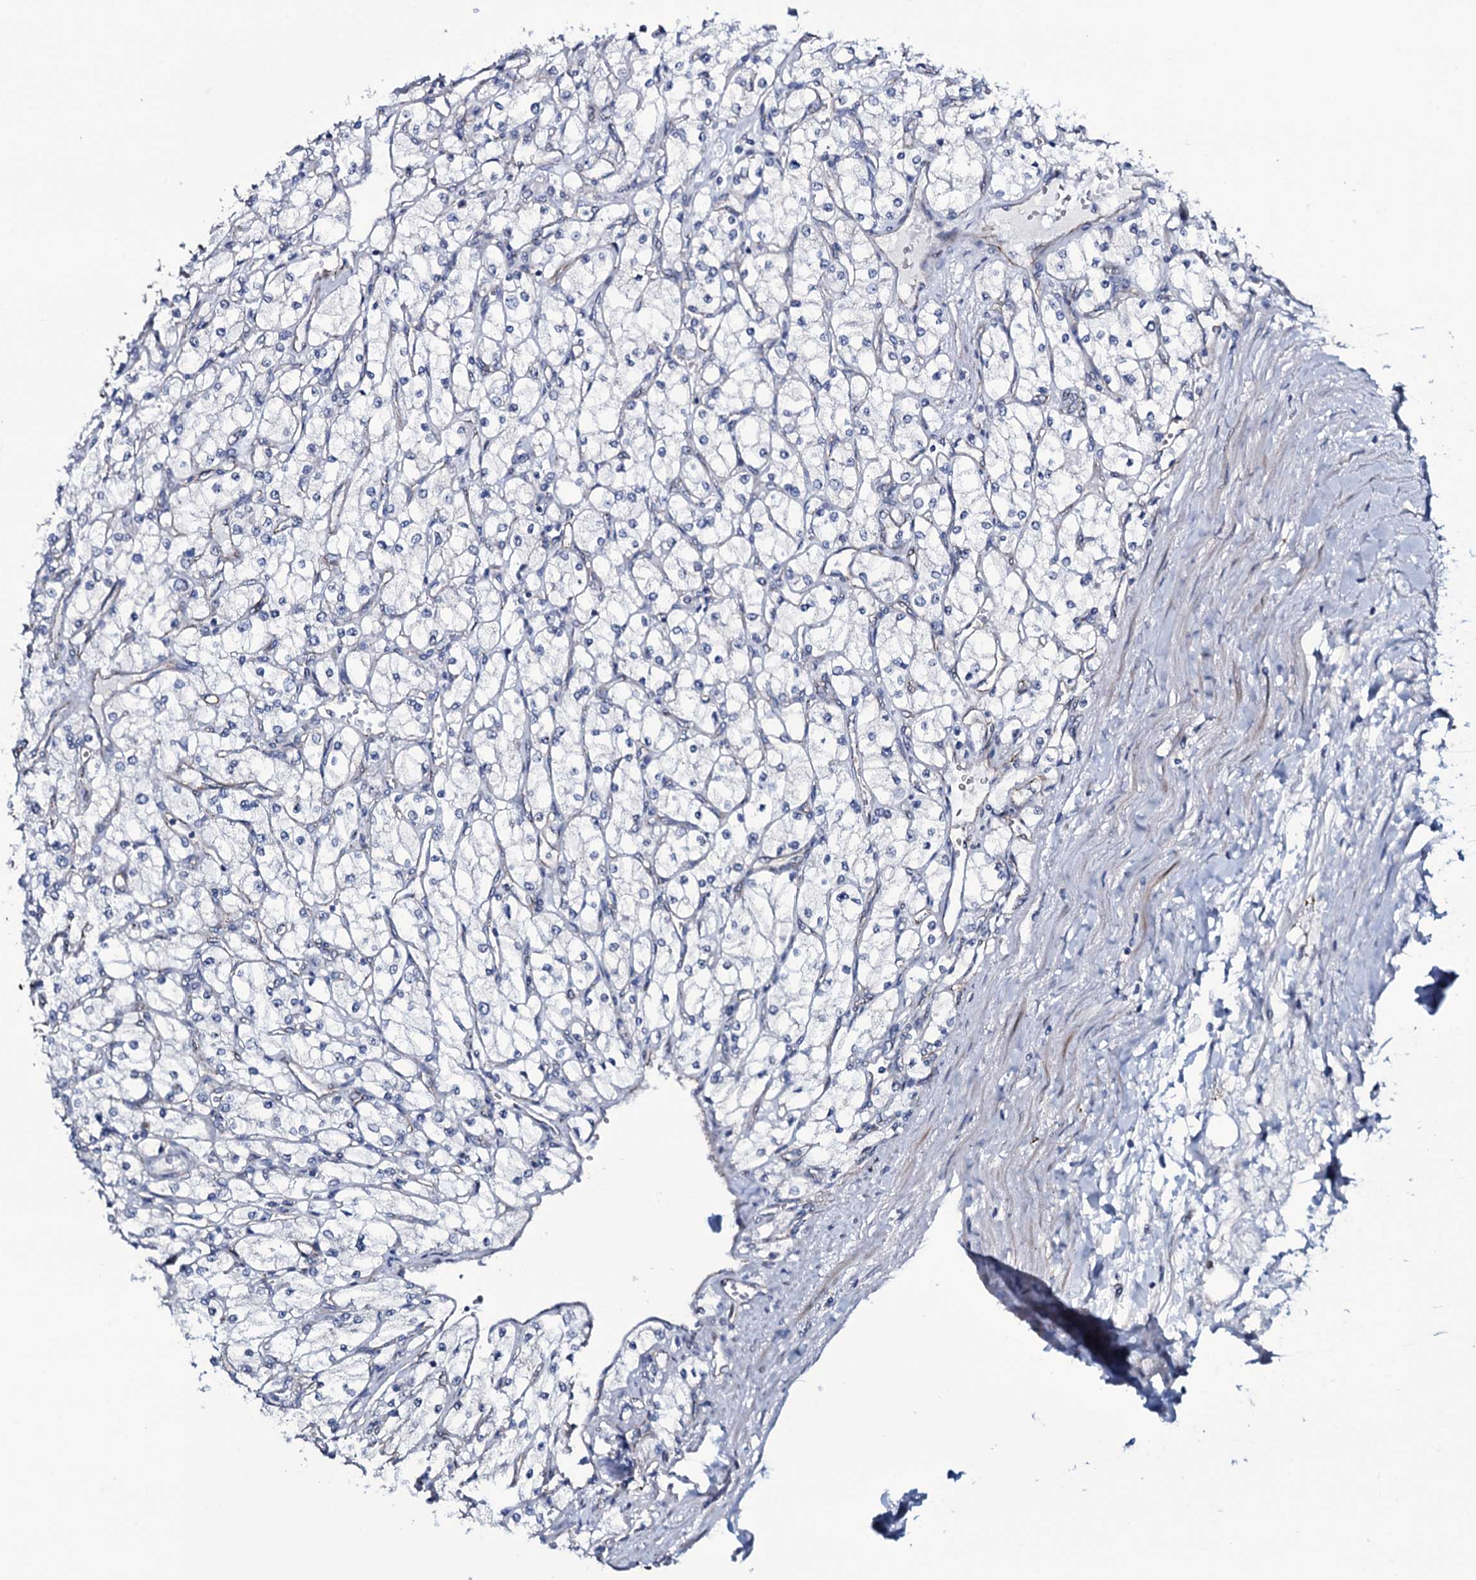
{"staining": {"intensity": "negative", "quantity": "none", "location": "none"}, "tissue": "renal cancer", "cell_type": "Tumor cells", "image_type": "cancer", "snomed": [{"axis": "morphology", "description": "Adenocarcinoma, NOS"}, {"axis": "topography", "description": "Kidney"}], "caption": "DAB immunohistochemical staining of renal adenocarcinoma exhibits no significant positivity in tumor cells.", "gene": "WIPF3", "patient": {"sex": "male", "age": 80}}